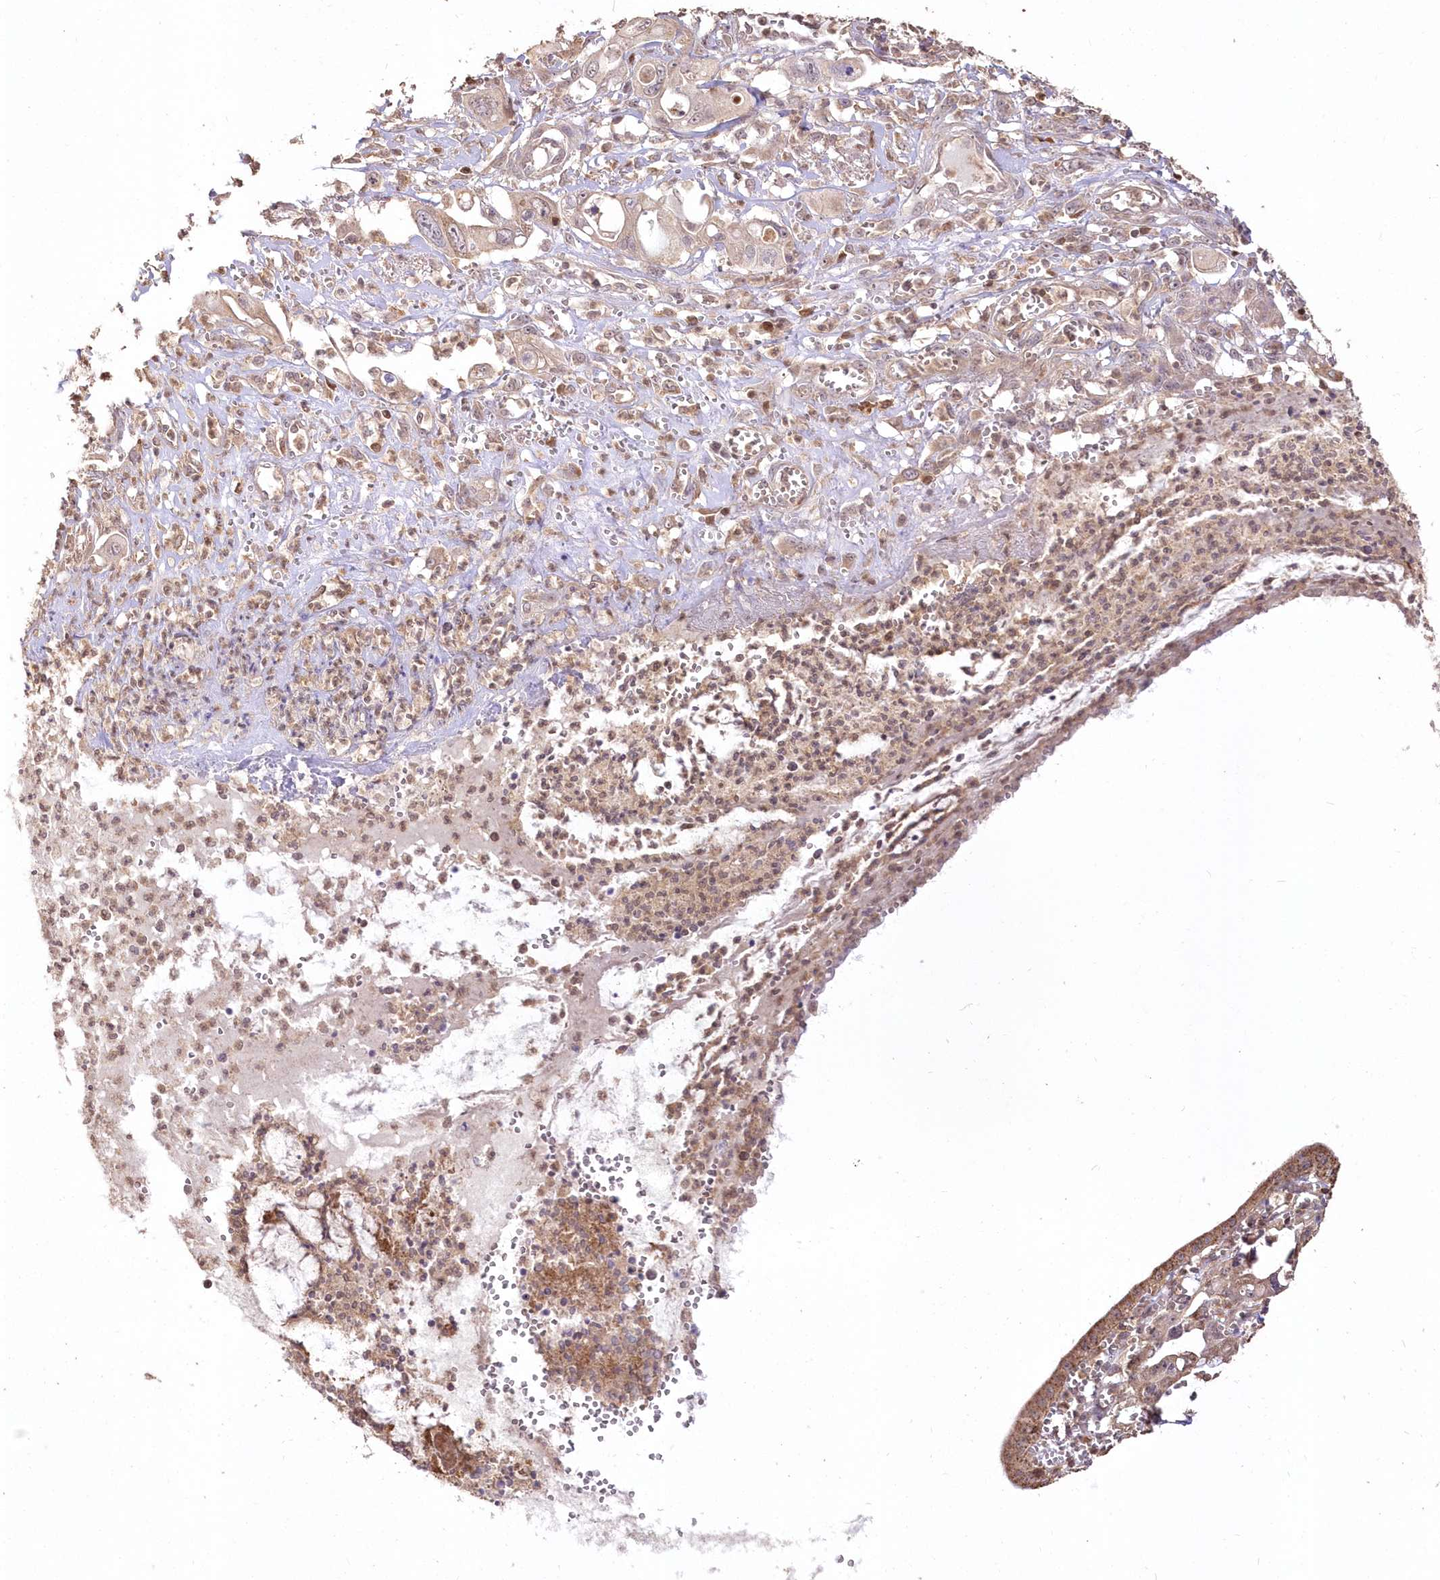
{"staining": {"intensity": "weak", "quantity": "25%-75%", "location": "cytoplasmic/membranous"}, "tissue": "pancreatic cancer", "cell_type": "Tumor cells", "image_type": "cancer", "snomed": [{"axis": "morphology", "description": "Adenocarcinoma, NOS"}, {"axis": "topography", "description": "Pancreas"}], "caption": "Immunohistochemical staining of human pancreatic cancer reveals low levels of weak cytoplasmic/membranous protein staining in about 25%-75% of tumor cells.", "gene": "STK17B", "patient": {"sex": "male", "age": 68}}